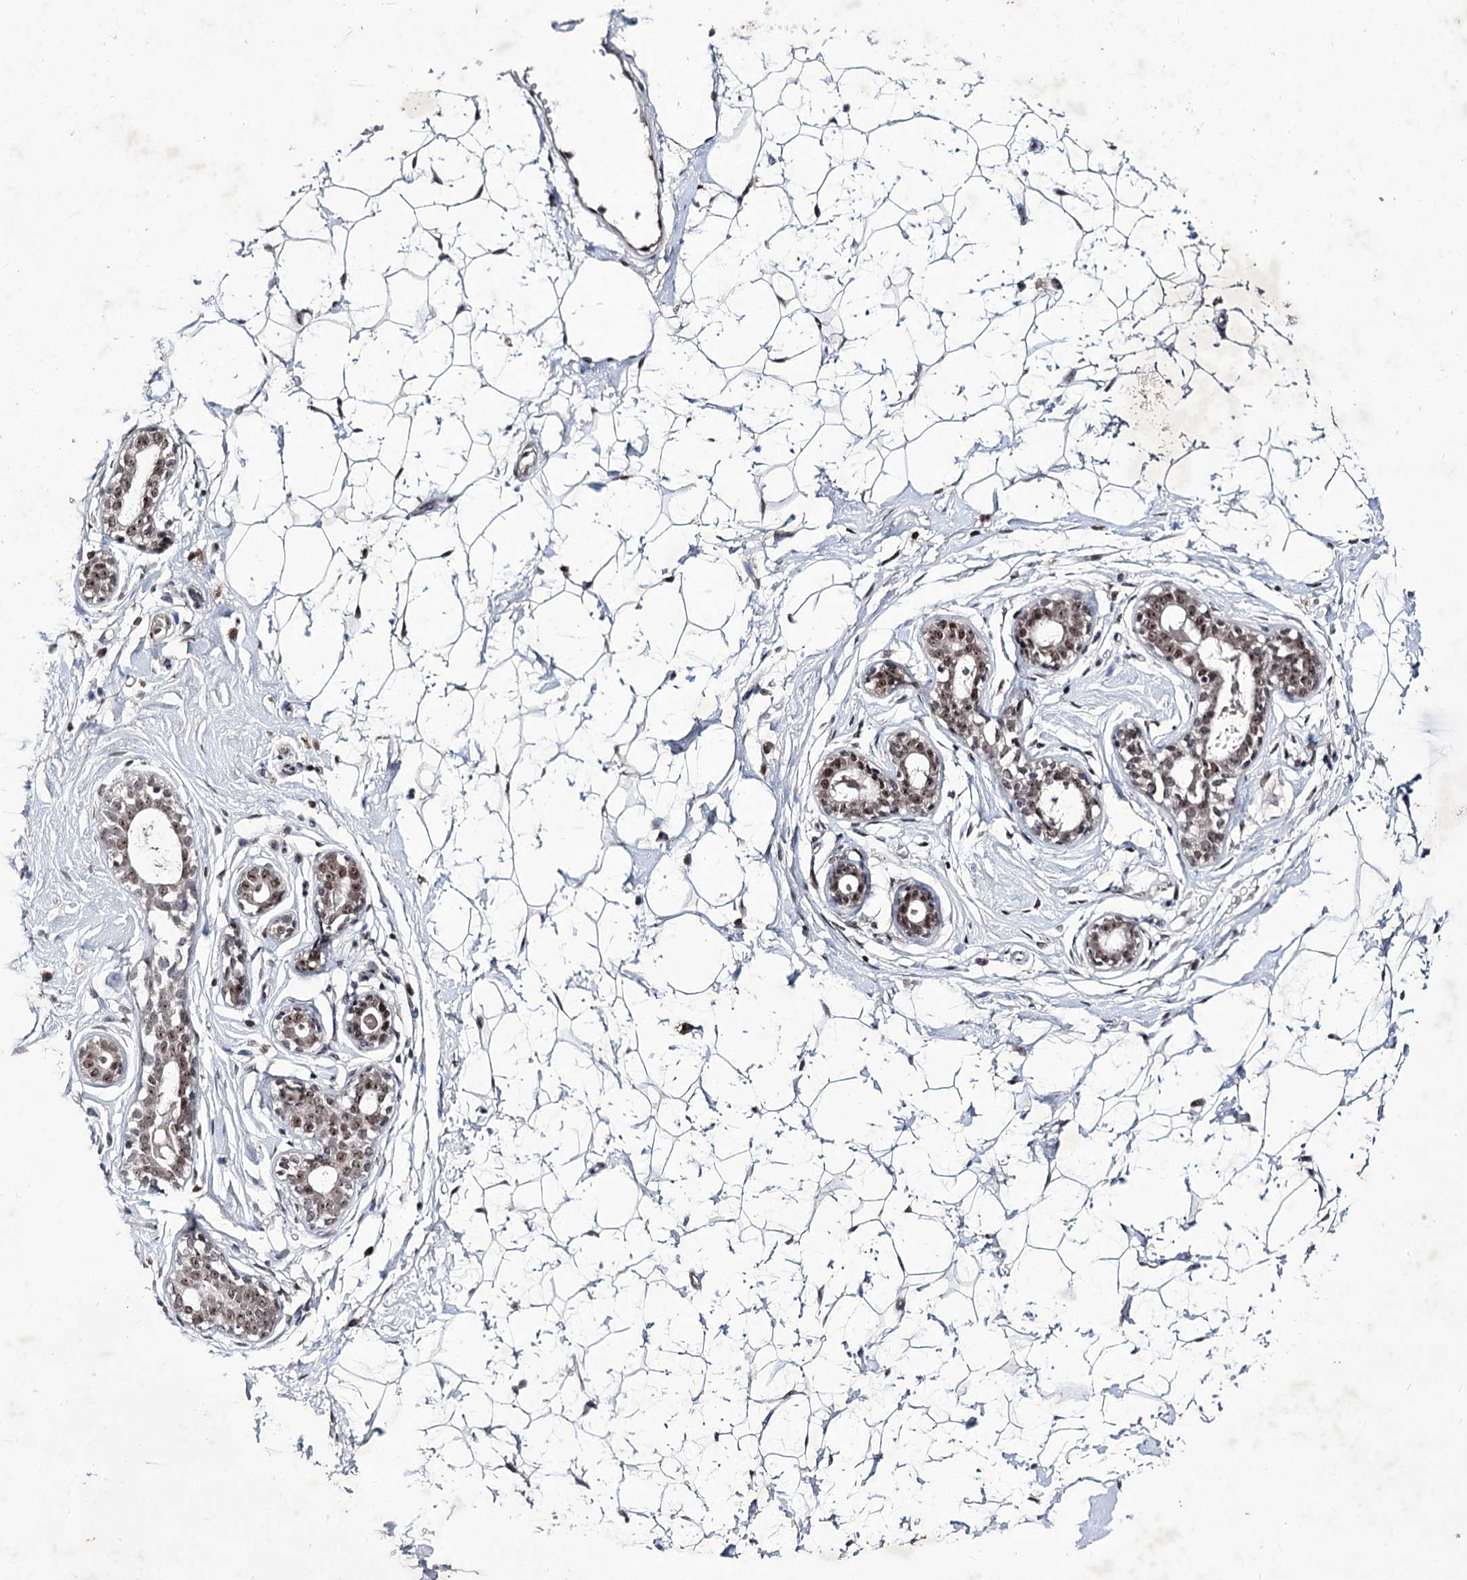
{"staining": {"intensity": "negative", "quantity": "none", "location": "none"}, "tissue": "breast", "cell_type": "Adipocytes", "image_type": "normal", "snomed": [{"axis": "morphology", "description": "Normal tissue, NOS"}, {"axis": "morphology", "description": "Adenoma, NOS"}, {"axis": "topography", "description": "Breast"}], "caption": "High magnification brightfield microscopy of unremarkable breast stained with DAB (brown) and counterstained with hematoxylin (blue): adipocytes show no significant expression. The staining is performed using DAB (3,3'-diaminobenzidine) brown chromogen with nuclei counter-stained in using hematoxylin.", "gene": "VGLL4", "patient": {"sex": "female", "age": 23}}